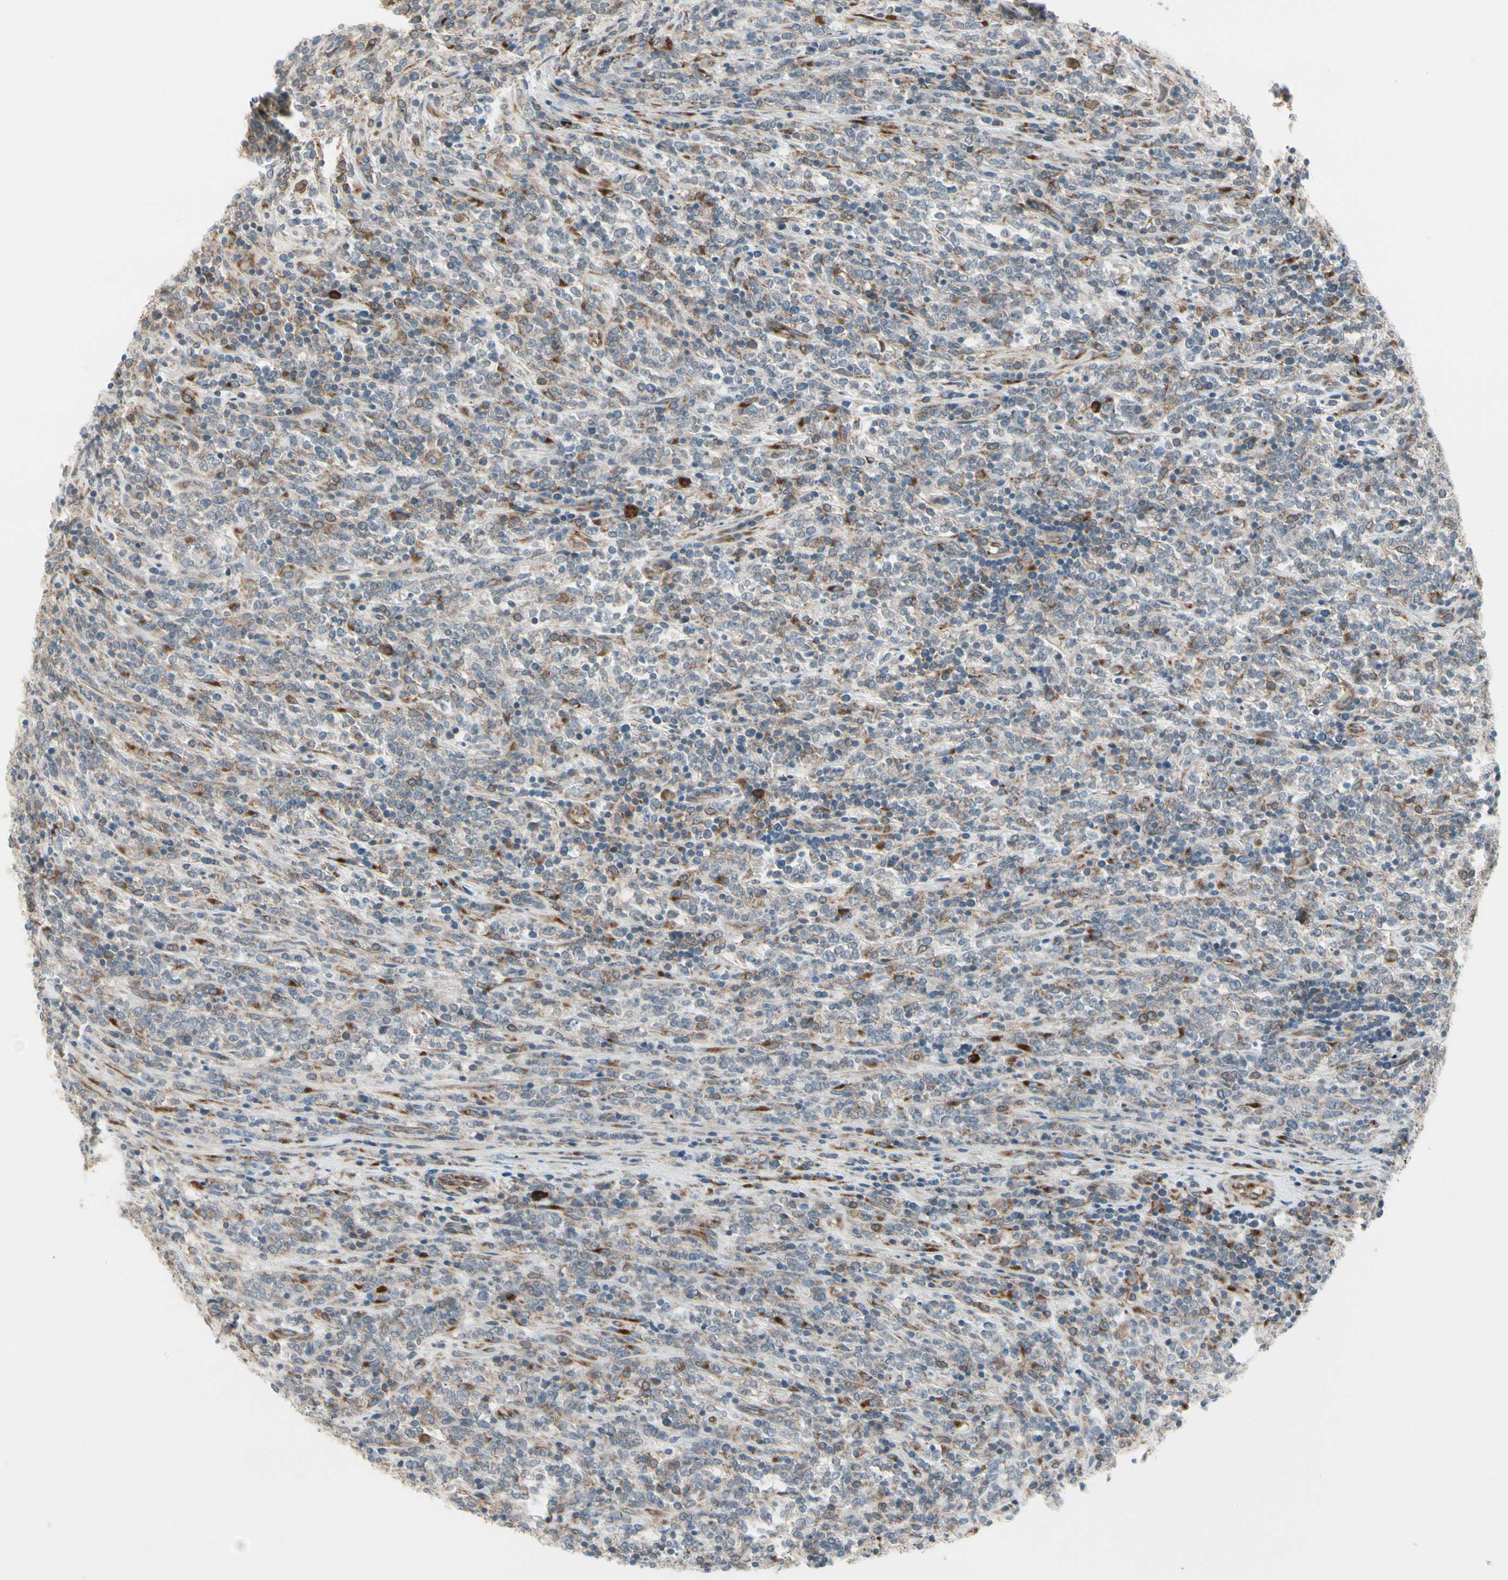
{"staining": {"intensity": "weak", "quantity": "25%-75%", "location": "cytoplasmic/membranous"}, "tissue": "lymphoma", "cell_type": "Tumor cells", "image_type": "cancer", "snomed": [{"axis": "morphology", "description": "Malignant lymphoma, non-Hodgkin's type, High grade"}, {"axis": "topography", "description": "Soft tissue"}], "caption": "Immunohistochemistry (IHC) photomicrograph of human lymphoma stained for a protein (brown), which displays low levels of weak cytoplasmic/membranous positivity in approximately 25%-75% of tumor cells.", "gene": "FNDC3A", "patient": {"sex": "male", "age": 18}}